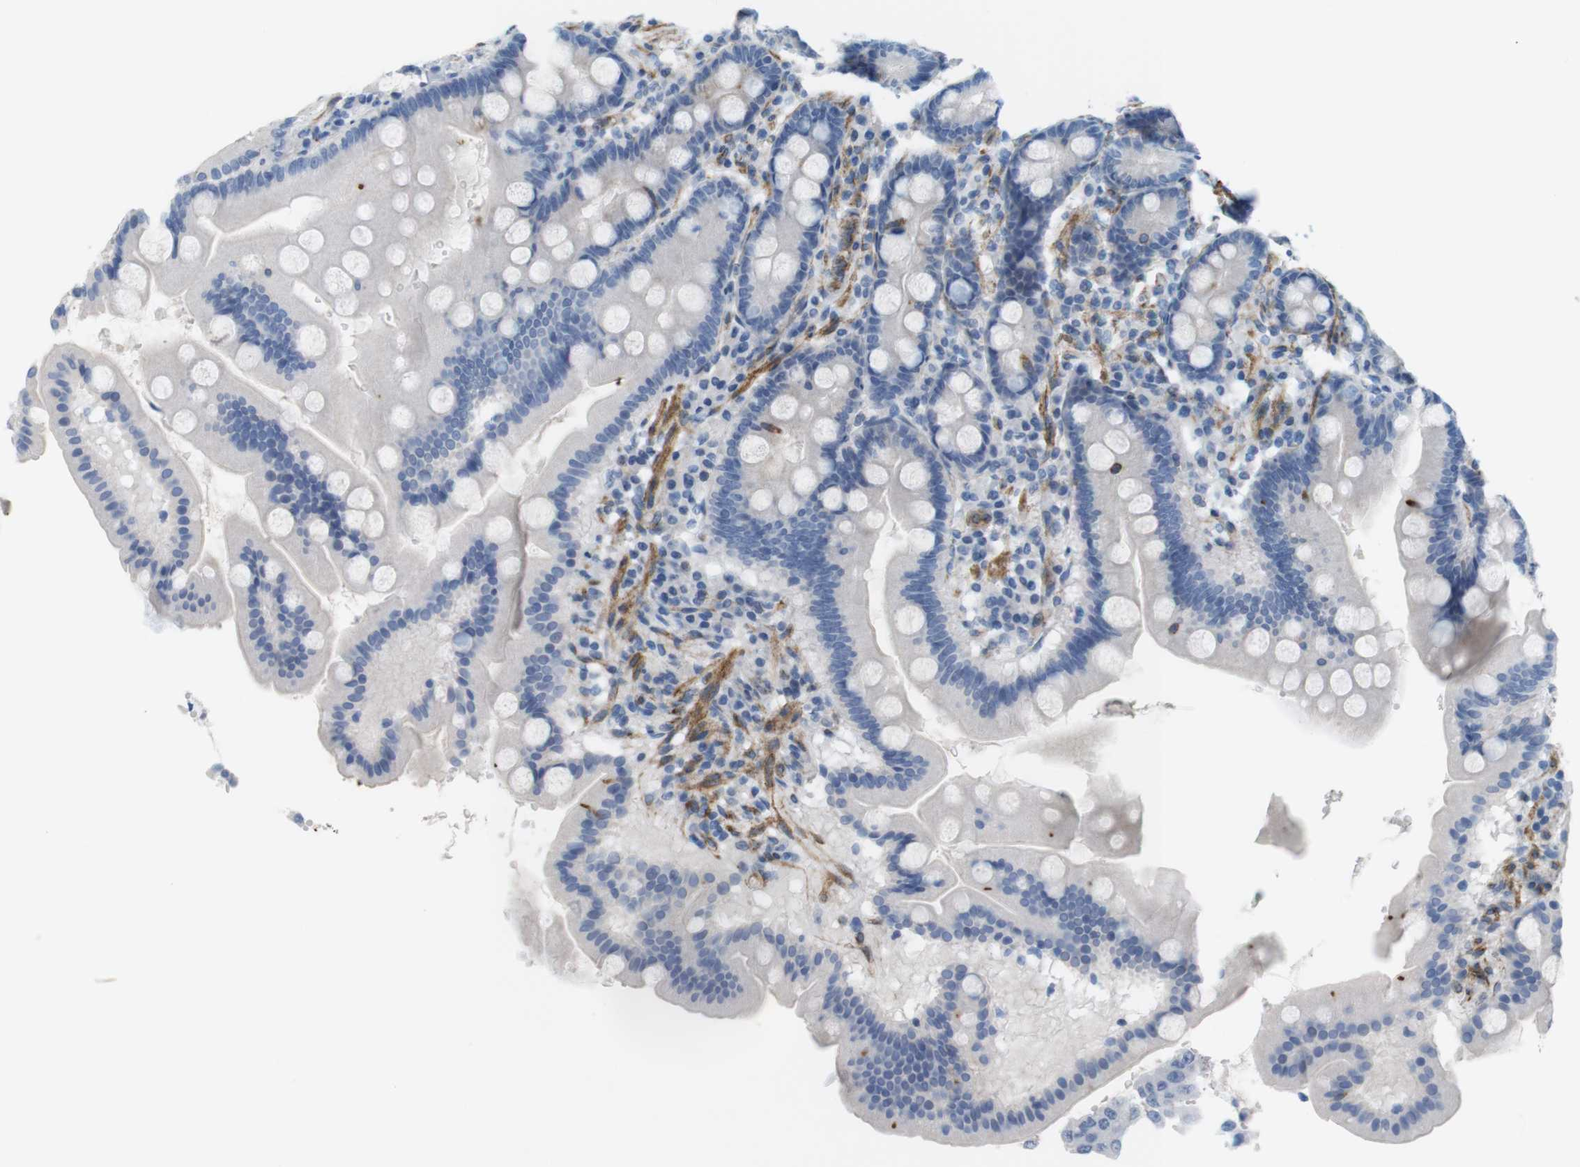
{"staining": {"intensity": "negative", "quantity": "none", "location": "none"}, "tissue": "duodenum", "cell_type": "Glandular cells", "image_type": "normal", "snomed": [{"axis": "morphology", "description": "Normal tissue, NOS"}, {"axis": "topography", "description": "Duodenum"}], "caption": "DAB (3,3'-diaminobenzidine) immunohistochemical staining of normal duodenum shows no significant staining in glandular cells. (DAB immunohistochemistry (IHC) visualized using brightfield microscopy, high magnification).", "gene": "MYH9", "patient": {"sex": "male", "age": 50}}